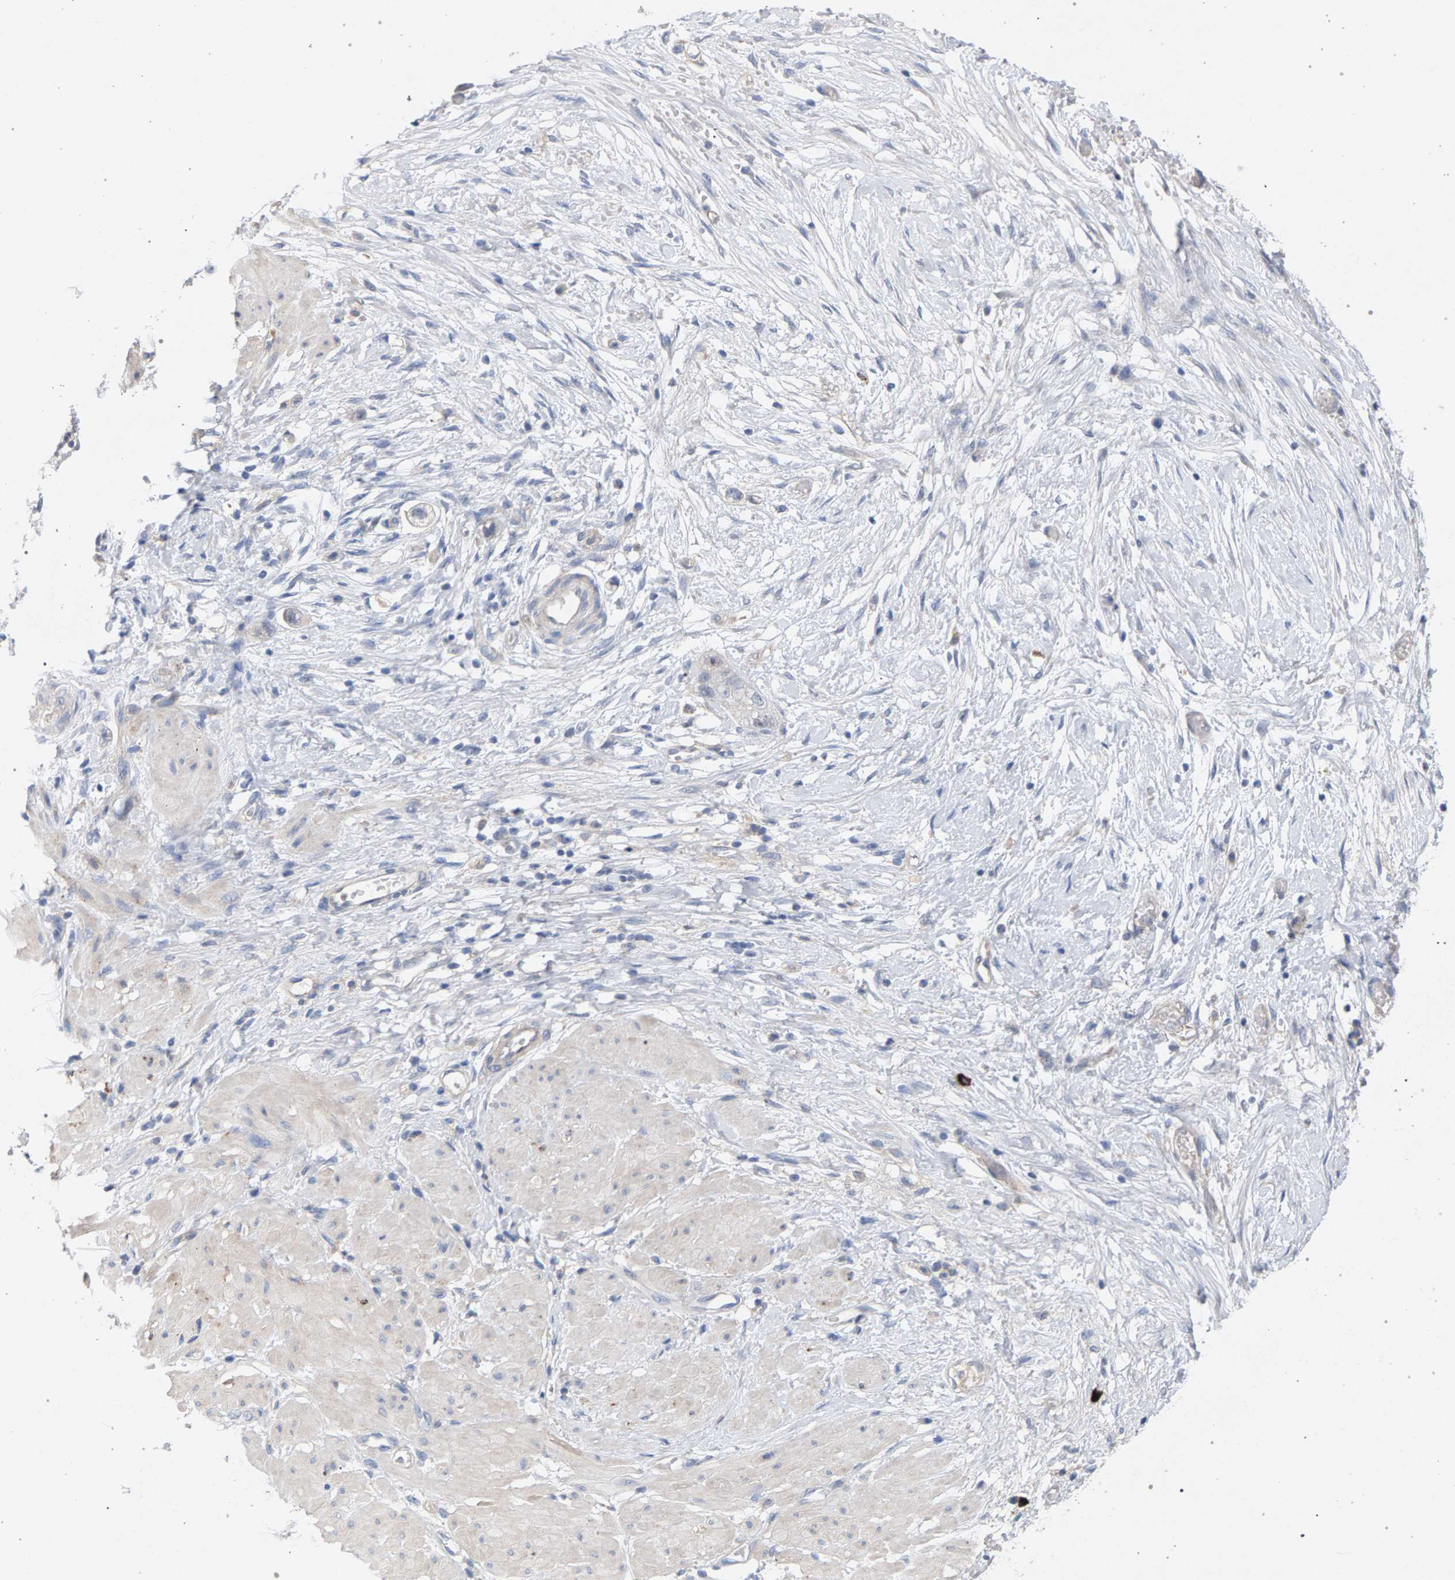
{"staining": {"intensity": "negative", "quantity": "none", "location": "none"}, "tissue": "stomach cancer", "cell_type": "Tumor cells", "image_type": "cancer", "snomed": [{"axis": "morphology", "description": "Adenocarcinoma, NOS"}, {"axis": "topography", "description": "Stomach"}, {"axis": "topography", "description": "Stomach, lower"}], "caption": "Protein analysis of stomach cancer exhibits no significant staining in tumor cells.", "gene": "MAMDC2", "patient": {"sex": "female", "age": 48}}